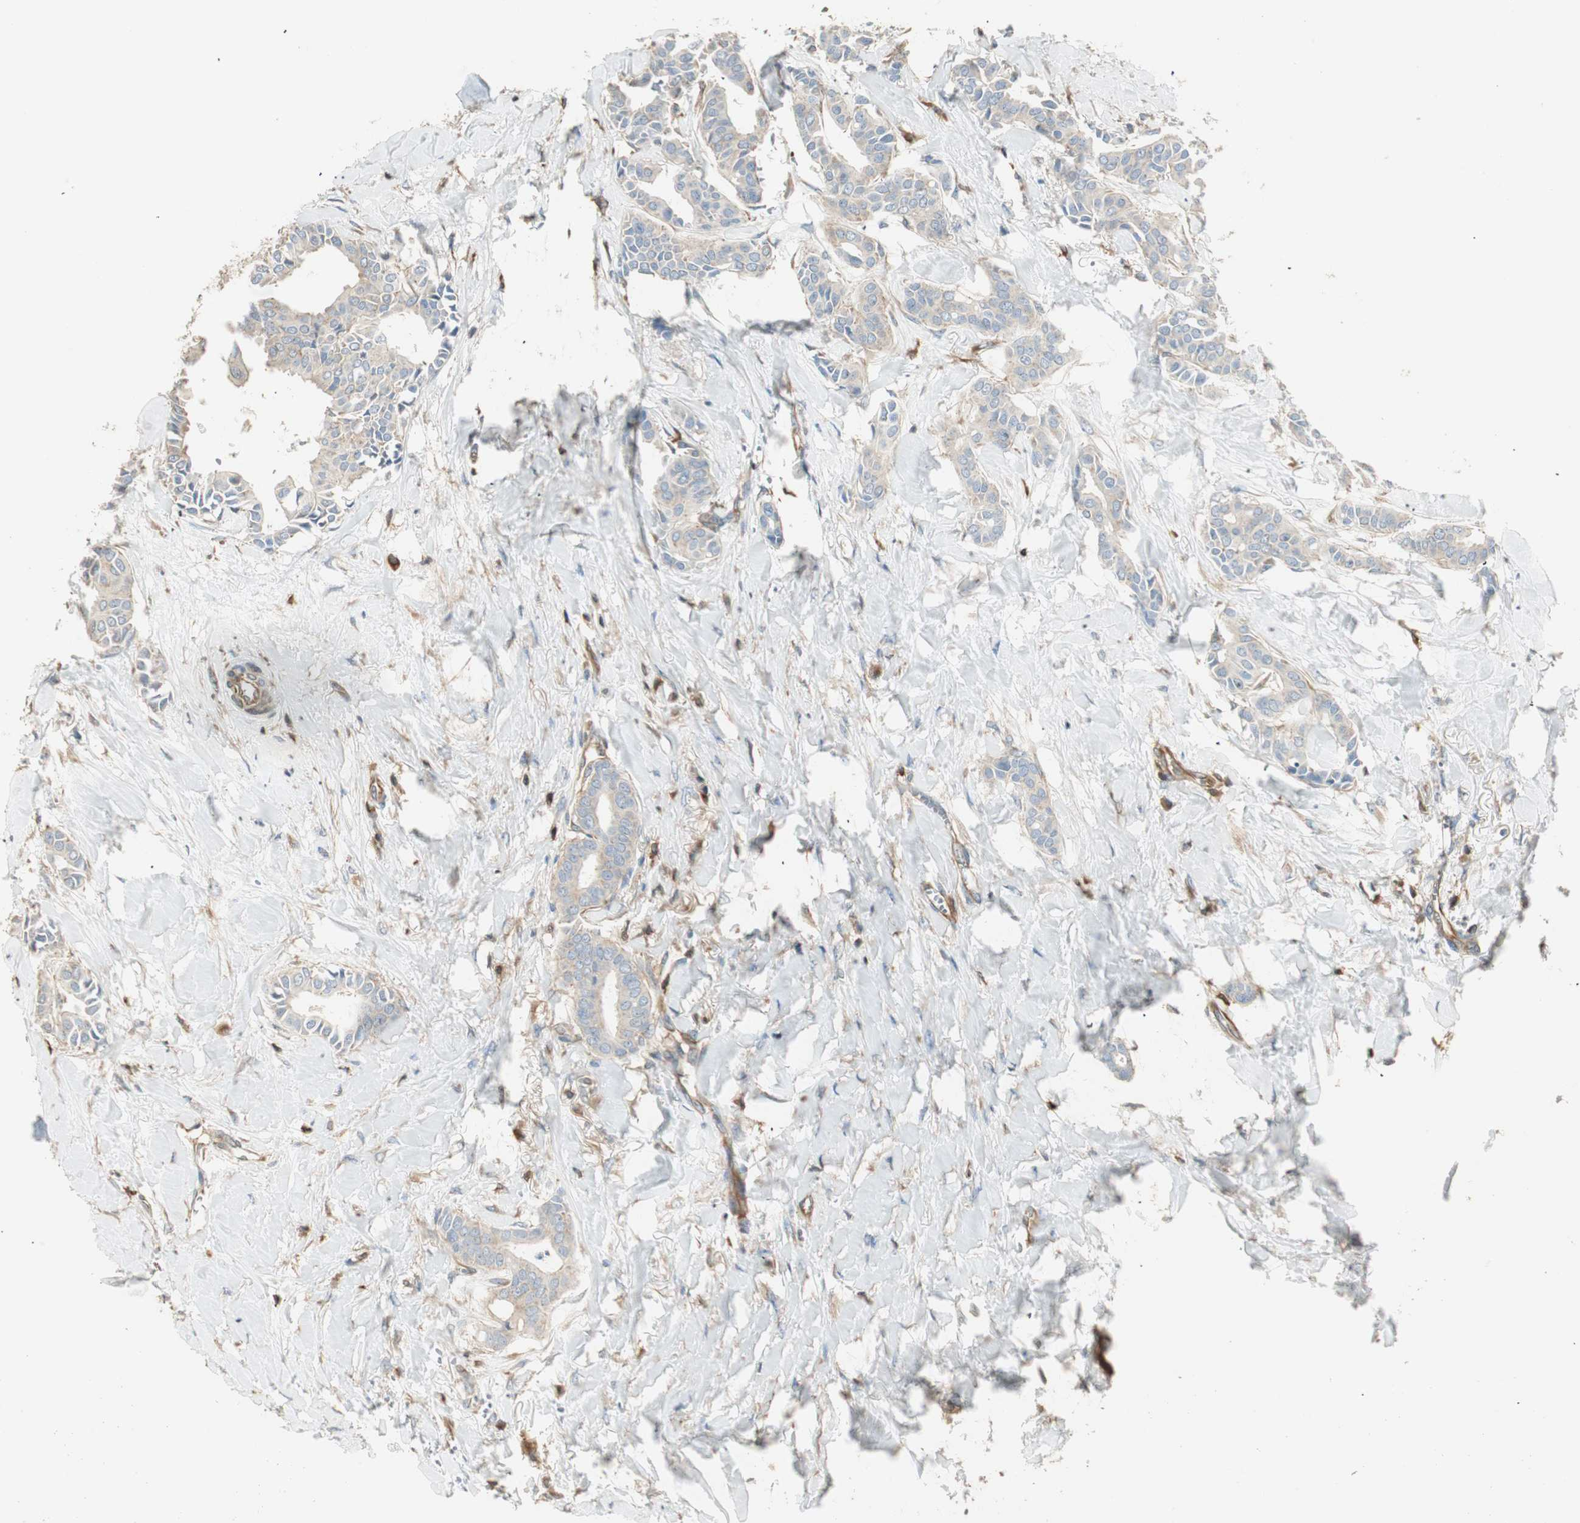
{"staining": {"intensity": "negative", "quantity": "none", "location": "none"}, "tissue": "head and neck cancer", "cell_type": "Tumor cells", "image_type": "cancer", "snomed": [{"axis": "morphology", "description": "Adenocarcinoma, NOS"}, {"axis": "topography", "description": "Salivary gland"}, {"axis": "topography", "description": "Head-Neck"}], "caption": "Tumor cells are negative for brown protein staining in adenocarcinoma (head and neck). The staining was performed using DAB (3,3'-diaminobenzidine) to visualize the protein expression in brown, while the nuclei were stained in blue with hematoxylin (Magnification: 20x).", "gene": "CRLF3", "patient": {"sex": "female", "age": 59}}